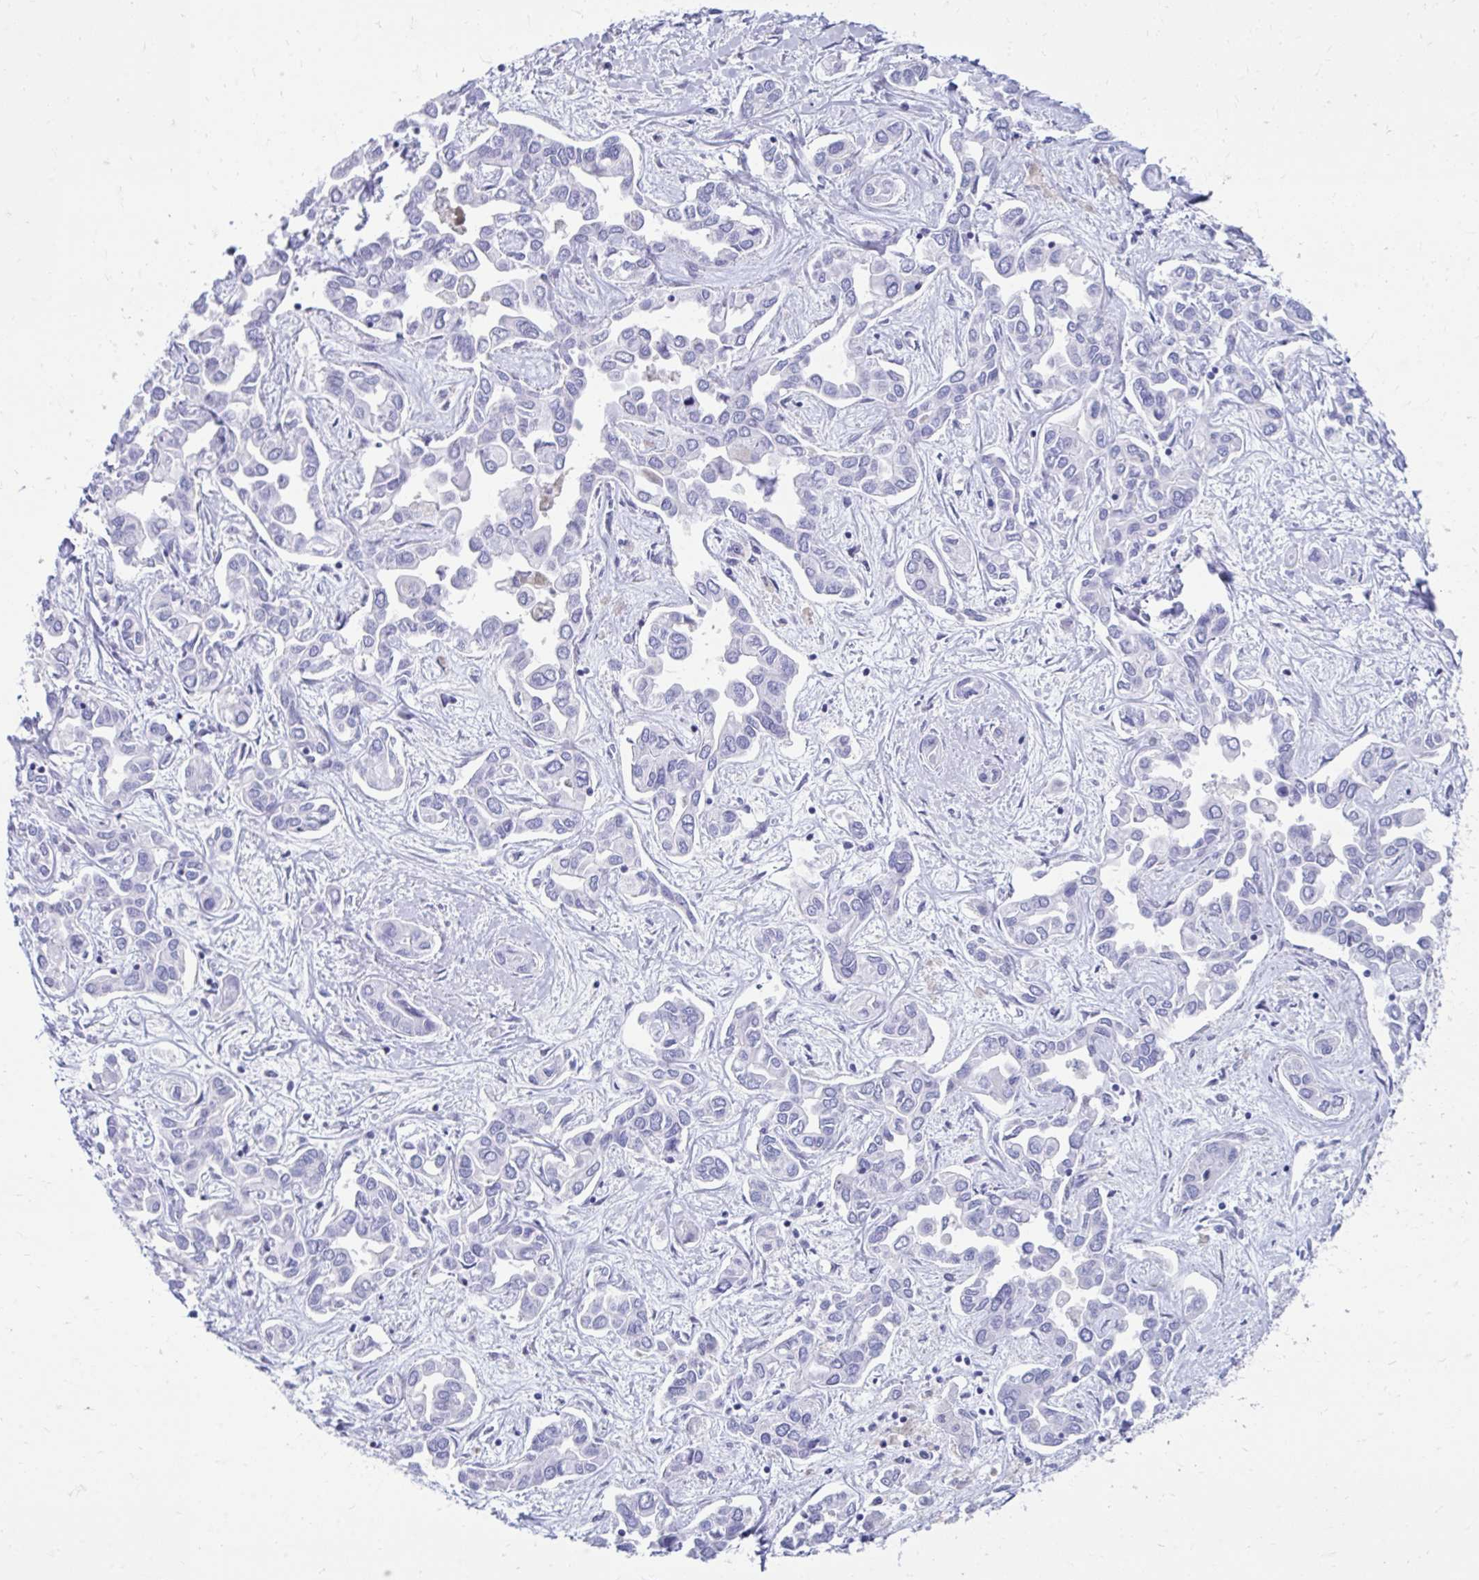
{"staining": {"intensity": "negative", "quantity": "none", "location": "none"}, "tissue": "liver cancer", "cell_type": "Tumor cells", "image_type": "cancer", "snomed": [{"axis": "morphology", "description": "Cholangiocarcinoma"}, {"axis": "topography", "description": "Liver"}], "caption": "This is a histopathology image of immunohistochemistry (IHC) staining of liver cancer, which shows no positivity in tumor cells.", "gene": "SMIM9", "patient": {"sex": "female", "age": 64}}